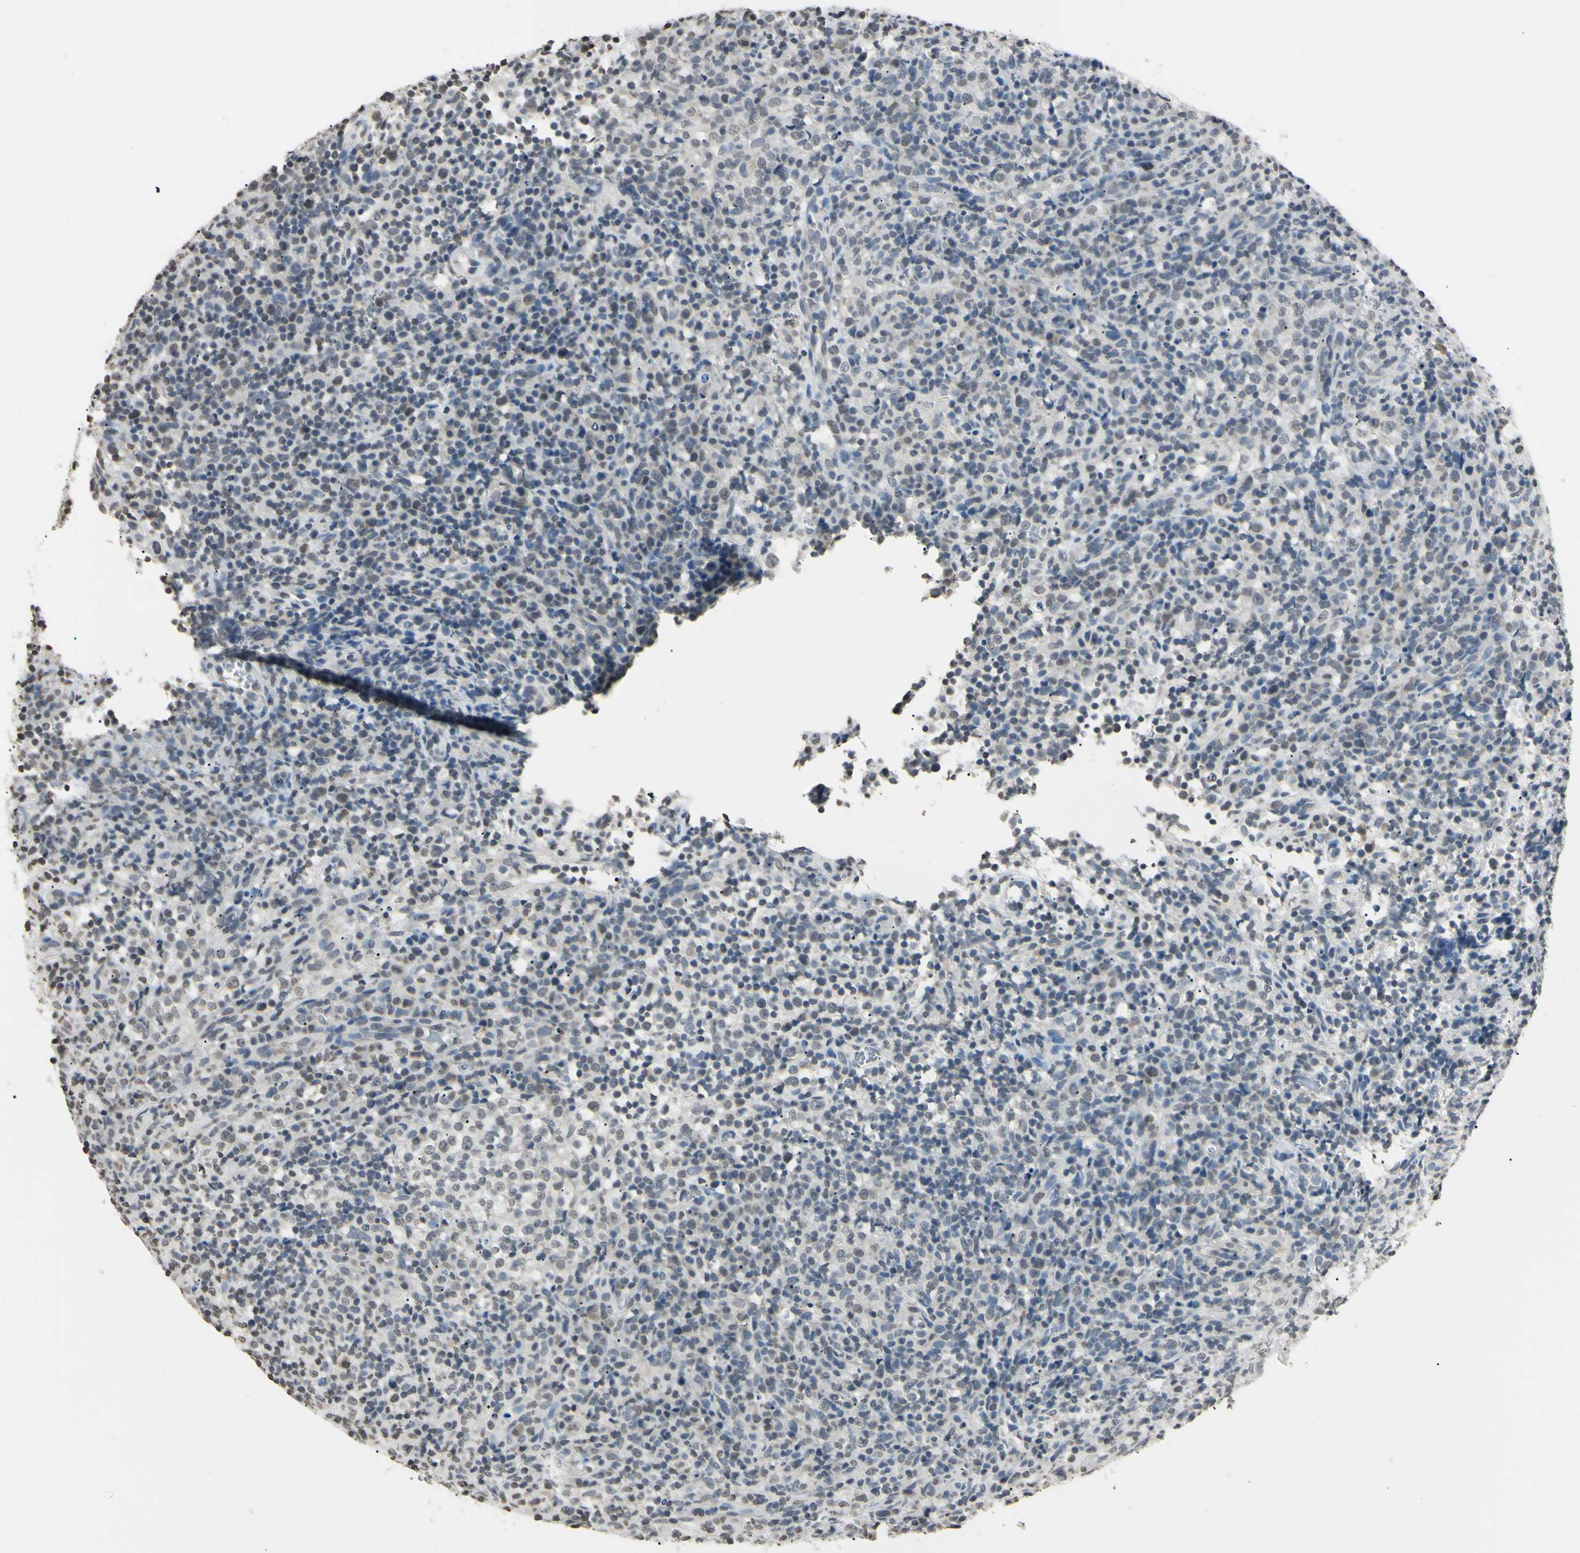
{"staining": {"intensity": "weak", "quantity": "25%-75%", "location": "nuclear"}, "tissue": "lymphoma", "cell_type": "Tumor cells", "image_type": "cancer", "snomed": [{"axis": "morphology", "description": "Malignant lymphoma, non-Hodgkin's type, High grade"}, {"axis": "topography", "description": "Lymph node"}], "caption": "Immunohistochemistry (IHC) histopathology image of neoplastic tissue: human malignant lymphoma, non-Hodgkin's type (high-grade) stained using immunohistochemistry (IHC) reveals low levels of weak protein expression localized specifically in the nuclear of tumor cells, appearing as a nuclear brown color.", "gene": "CDC45", "patient": {"sex": "female", "age": 76}}